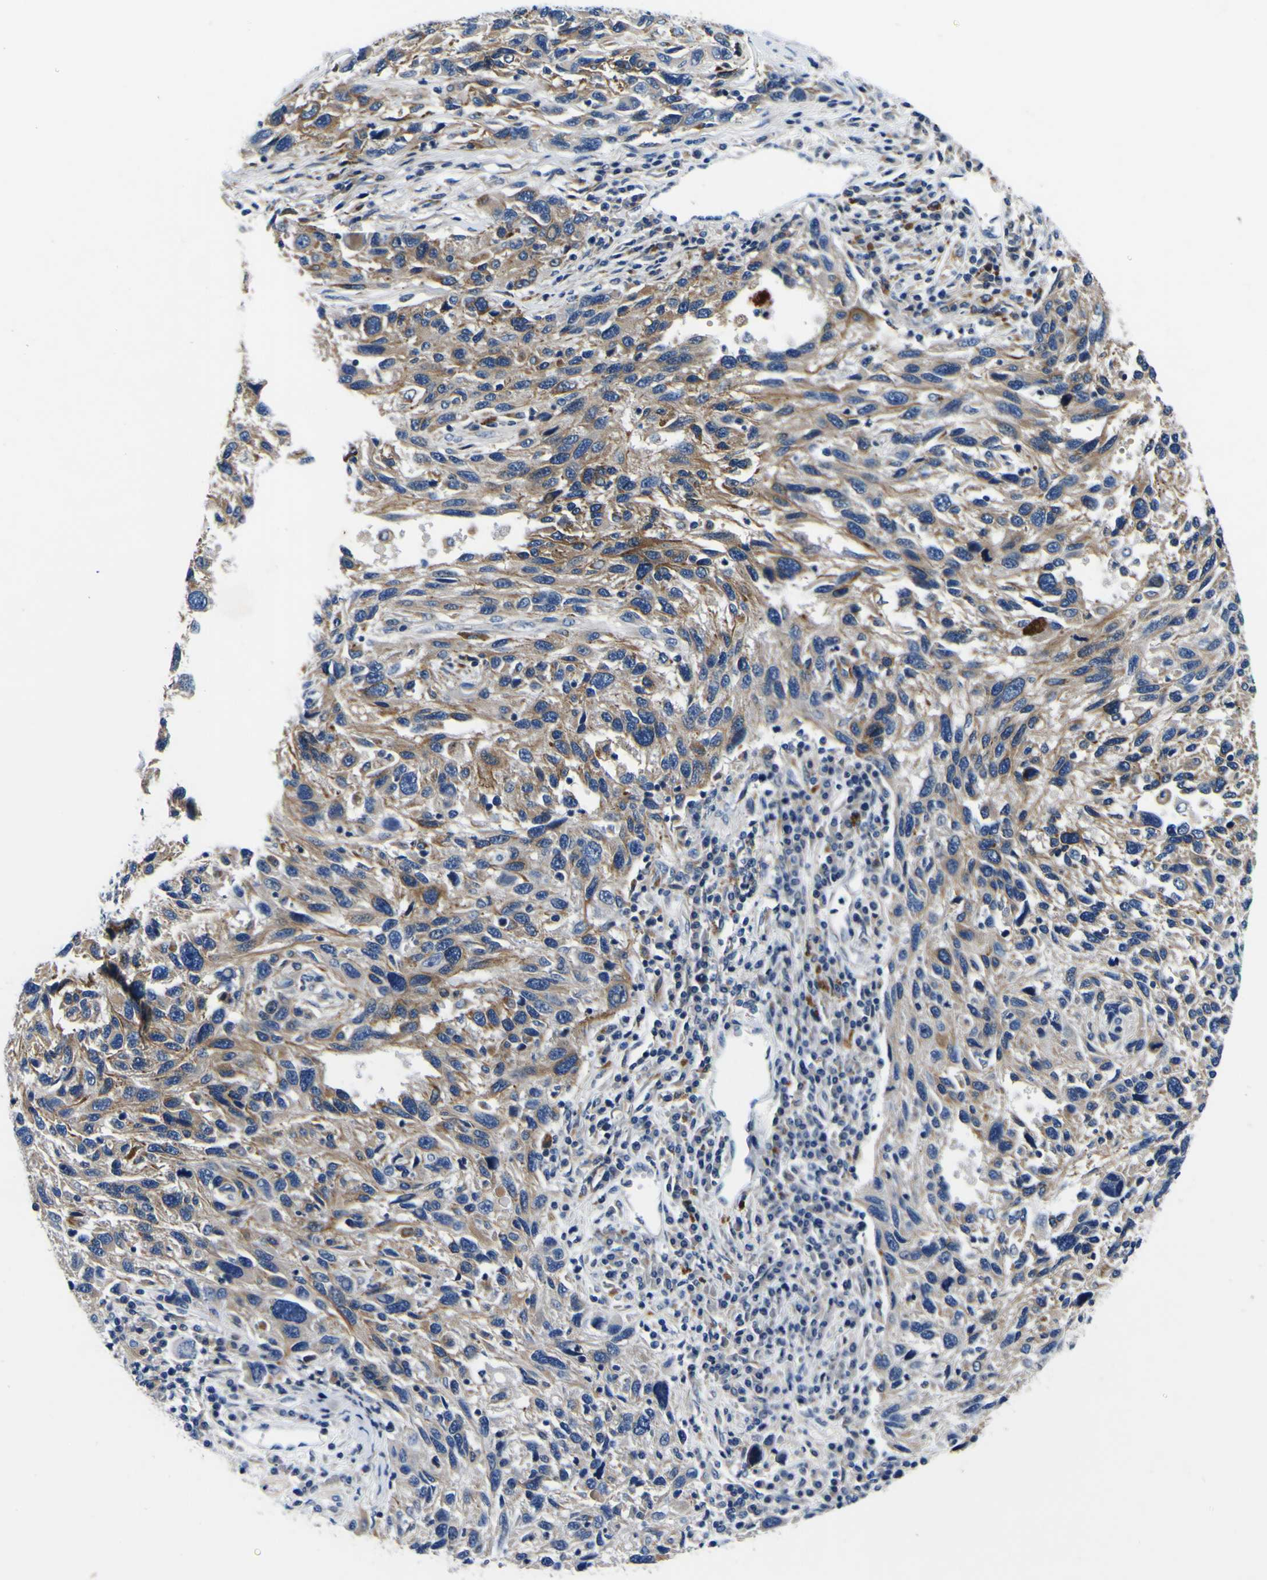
{"staining": {"intensity": "moderate", "quantity": "25%-75%", "location": "cytoplasmic/membranous"}, "tissue": "melanoma", "cell_type": "Tumor cells", "image_type": "cancer", "snomed": [{"axis": "morphology", "description": "Malignant melanoma, NOS"}, {"axis": "topography", "description": "Skin"}], "caption": "Malignant melanoma stained with IHC displays moderate cytoplasmic/membranous positivity in about 25%-75% of tumor cells. The protein of interest is shown in brown color, while the nuclei are stained blue.", "gene": "AGAP3", "patient": {"sex": "male", "age": 53}}